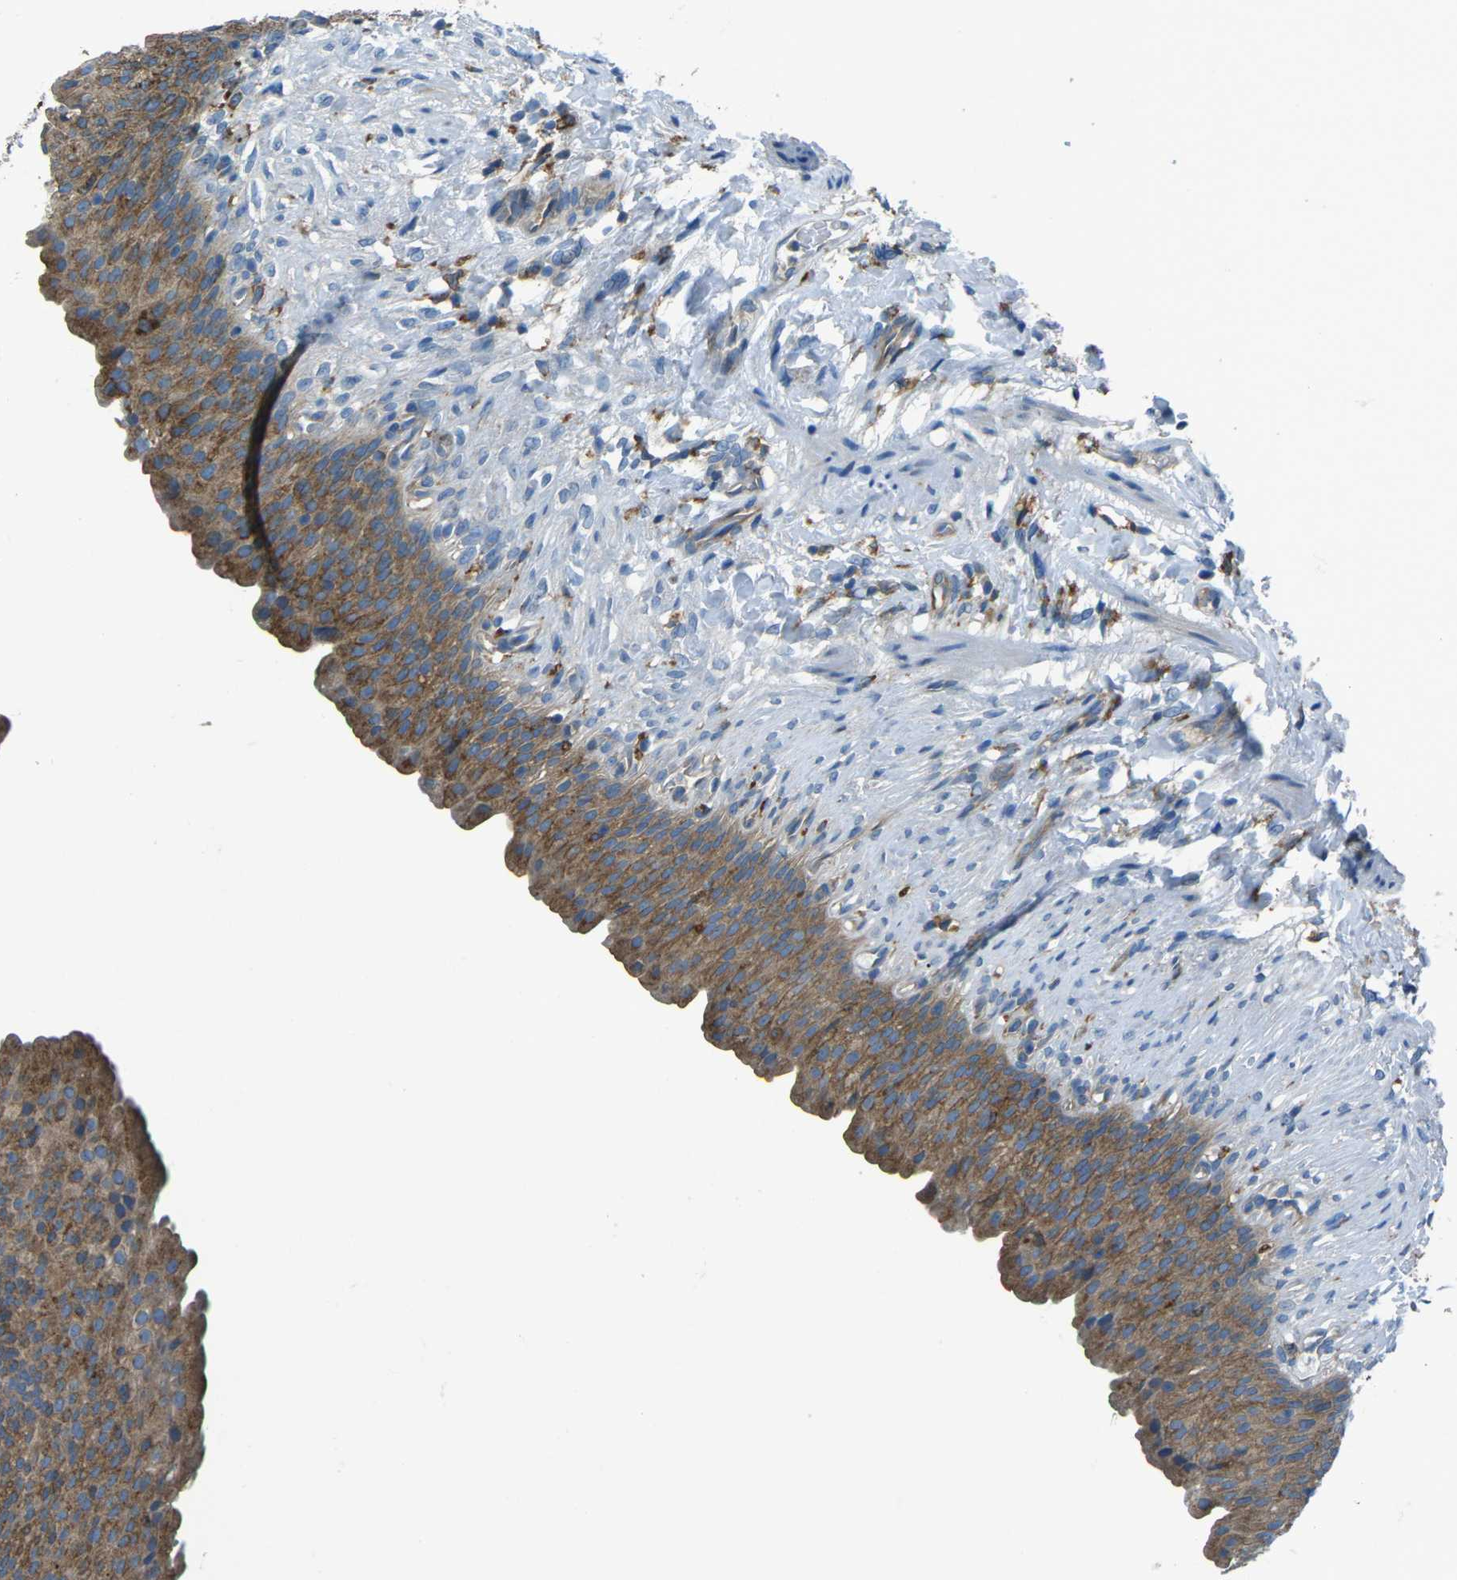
{"staining": {"intensity": "moderate", "quantity": ">75%", "location": "cytoplasmic/membranous"}, "tissue": "urinary bladder", "cell_type": "Urothelial cells", "image_type": "normal", "snomed": [{"axis": "morphology", "description": "Normal tissue, NOS"}, {"axis": "topography", "description": "Urinary bladder"}], "caption": "Human urinary bladder stained with a brown dye demonstrates moderate cytoplasmic/membranous positive staining in about >75% of urothelial cells.", "gene": "CDK17", "patient": {"sex": "female", "age": 79}}